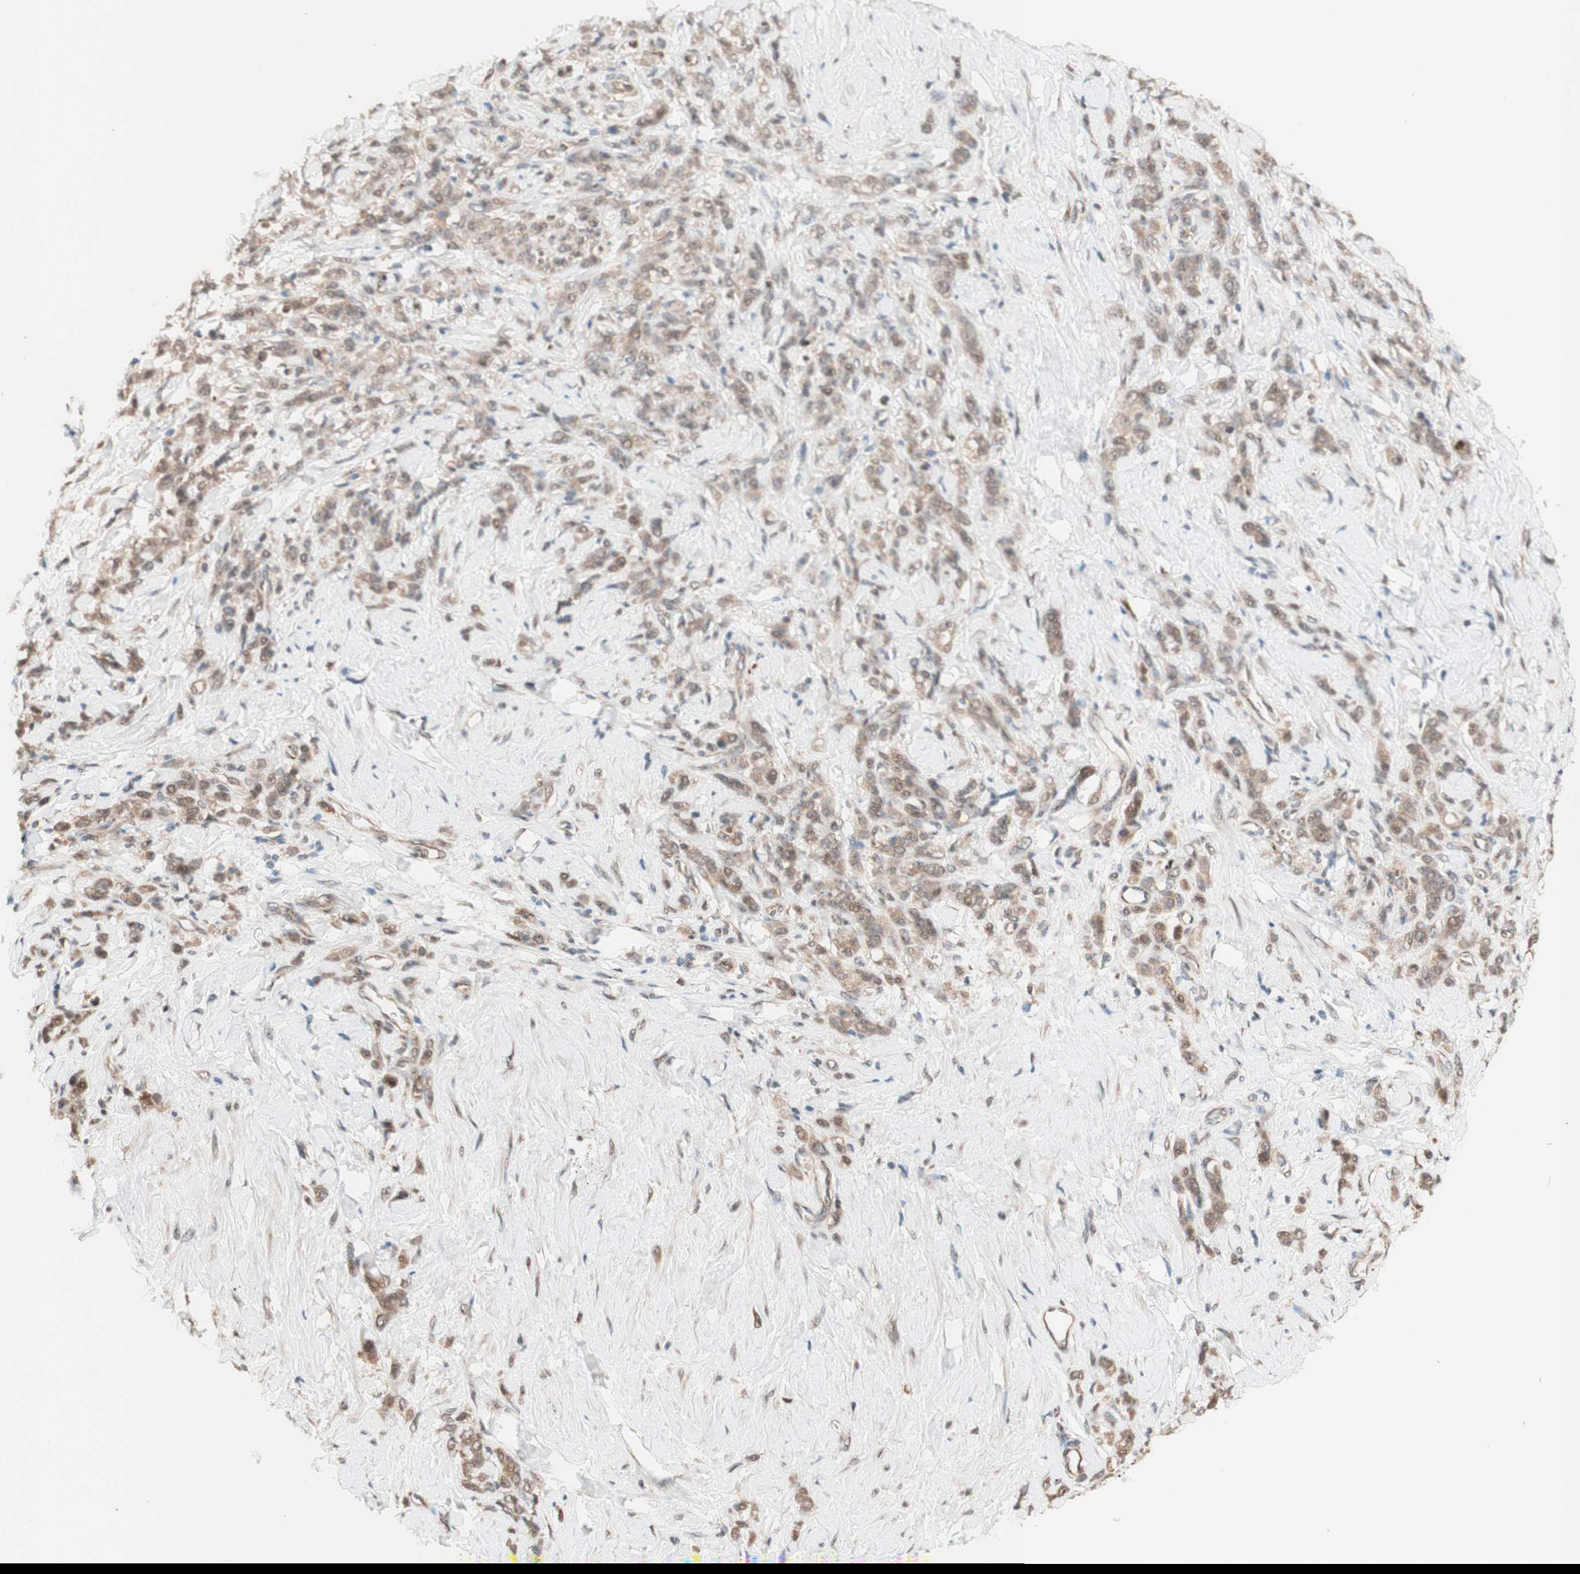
{"staining": {"intensity": "moderate", "quantity": ">75%", "location": "cytoplasmic/membranous"}, "tissue": "stomach cancer", "cell_type": "Tumor cells", "image_type": "cancer", "snomed": [{"axis": "morphology", "description": "Adenocarcinoma, NOS"}, {"axis": "topography", "description": "Stomach"}], "caption": "A photomicrograph of human stomach adenocarcinoma stained for a protein exhibits moderate cytoplasmic/membranous brown staining in tumor cells.", "gene": "CCNC", "patient": {"sex": "male", "age": 82}}